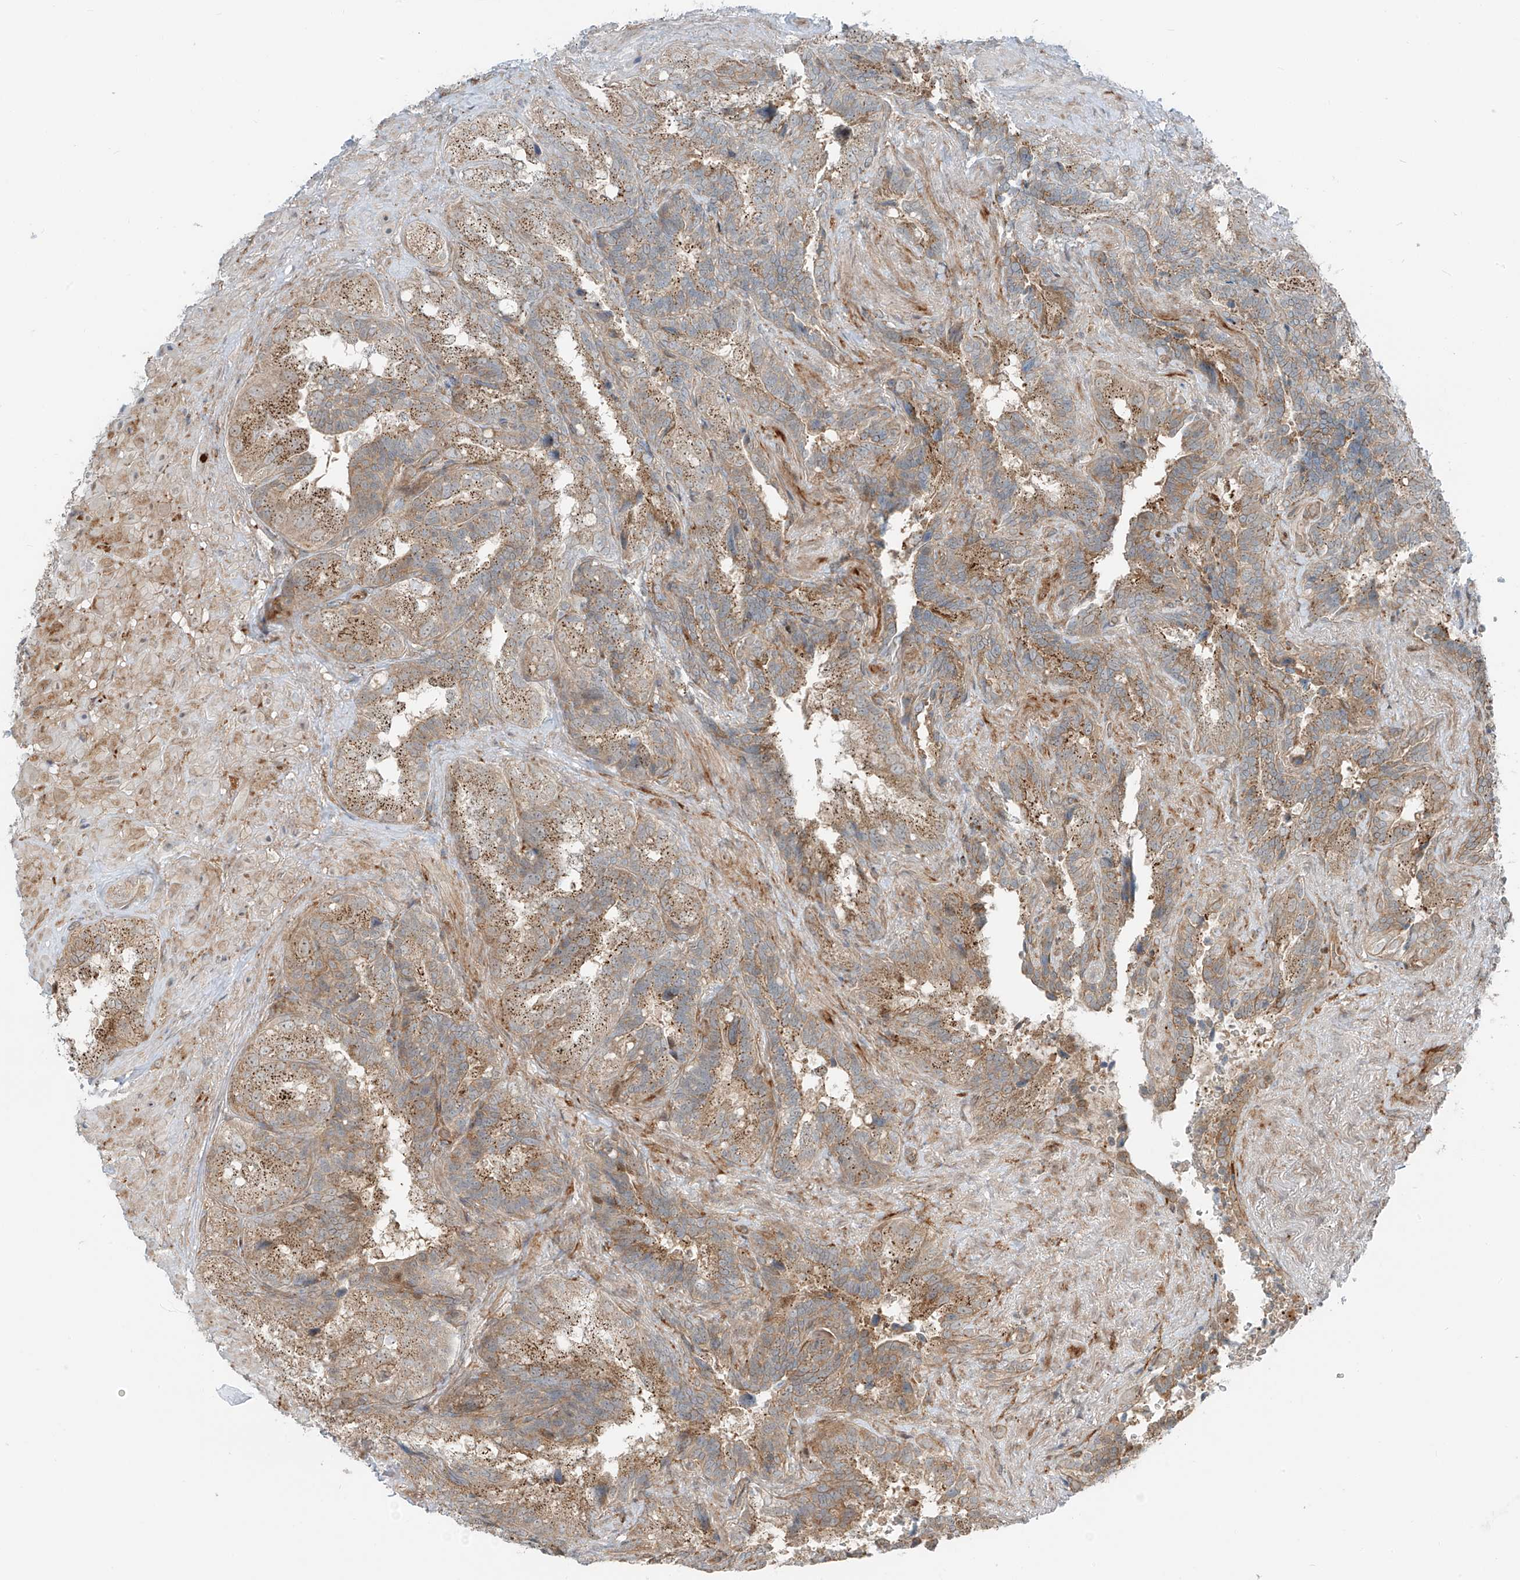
{"staining": {"intensity": "moderate", "quantity": ">75%", "location": "cytoplasmic/membranous"}, "tissue": "seminal vesicle", "cell_type": "Glandular cells", "image_type": "normal", "snomed": [{"axis": "morphology", "description": "Normal tissue, NOS"}, {"axis": "topography", "description": "Seminal veicle"}, {"axis": "topography", "description": "Peripheral nerve tissue"}], "caption": "Immunohistochemistry image of benign seminal vesicle: seminal vesicle stained using IHC demonstrates medium levels of moderate protein expression localized specifically in the cytoplasmic/membranous of glandular cells, appearing as a cytoplasmic/membranous brown color.", "gene": "USP48", "patient": {"sex": "male", "age": 63}}